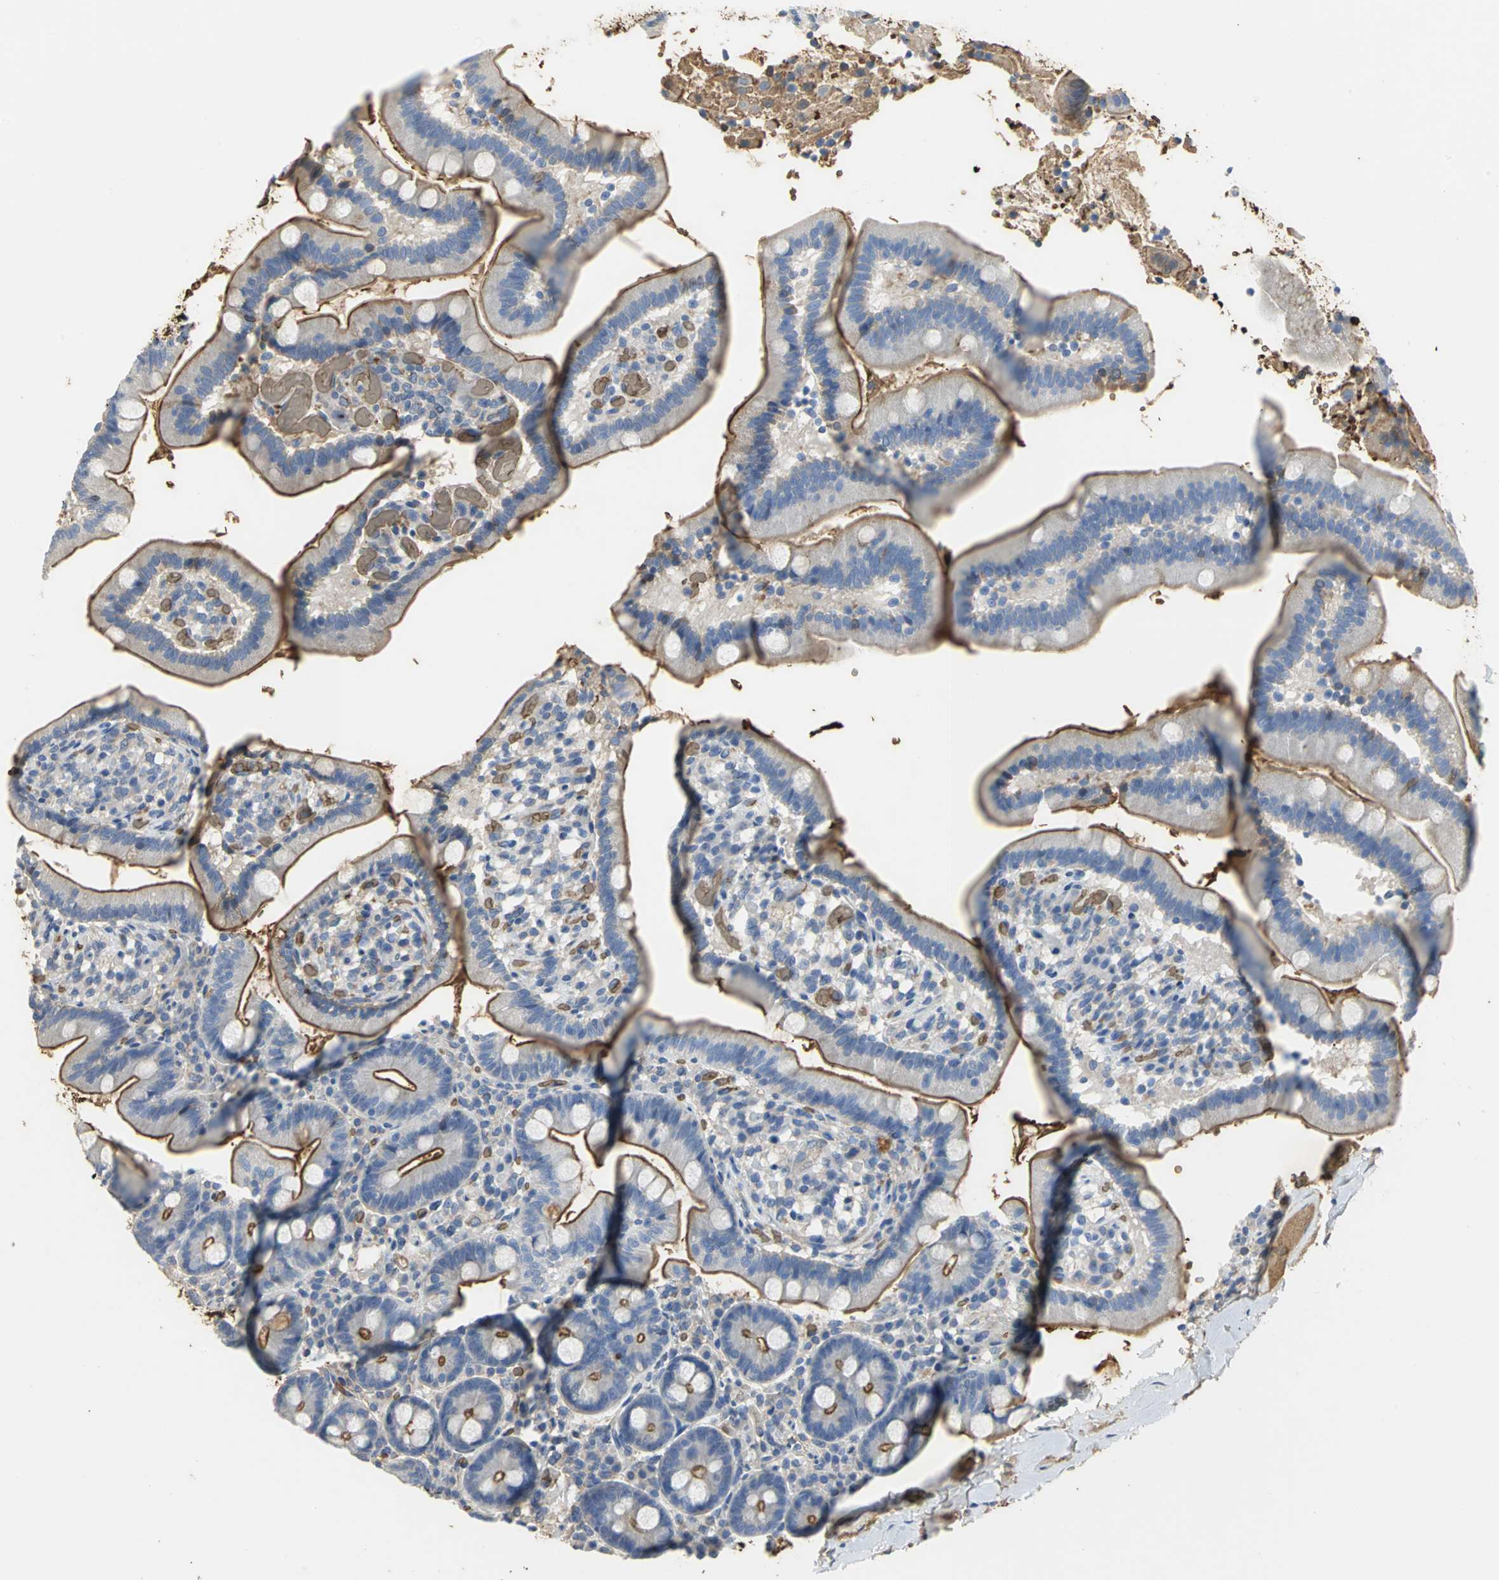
{"staining": {"intensity": "moderate", "quantity": ">75%", "location": "cytoplasmic/membranous"}, "tissue": "duodenum", "cell_type": "Glandular cells", "image_type": "normal", "snomed": [{"axis": "morphology", "description": "Normal tissue, NOS"}, {"axis": "topography", "description": "Duodenum"}], "caption": "A brown stain labels moderate cytoplasmic/membranous expression of a protein in glandular cells of unremarkable duodenum. The staining is performed using DAB brown chromogen to label protein expression. The nuclei are counter-stained blue using hematoxylin.", "gene": "TREM1", "patient": {"sex": "male", "age": 66}}